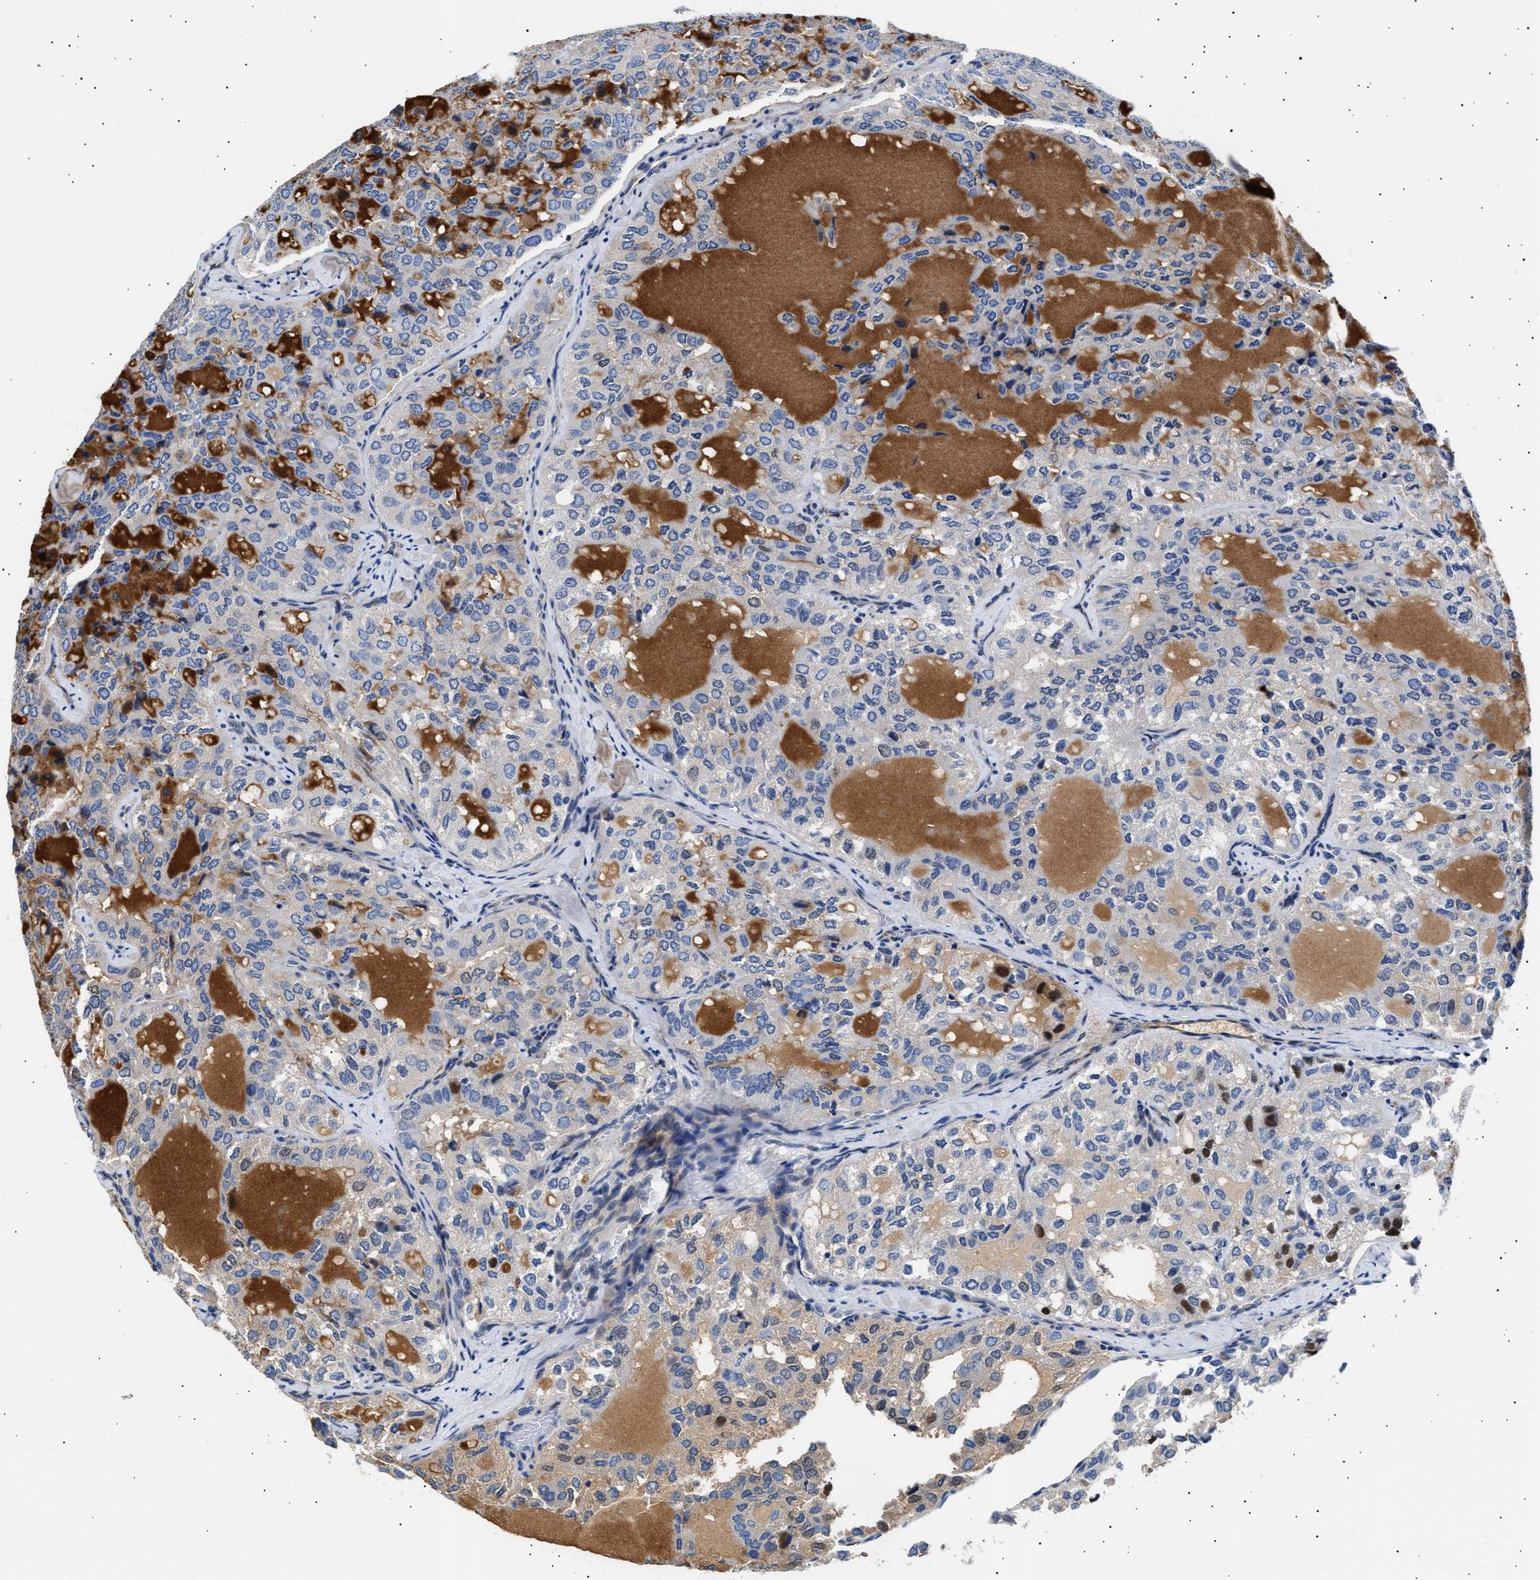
{"staining": {"intensity": "weak", "quantity": "<25%", "location": "cytoplasmic/membranous"}, "tissue": "thyroid cancer", "cell_type": "Tumor cells", "image_type": "cancer", "snomed": [{"axis": "morphology", "description": "Follicular adenoma carcinoma, NOS"}, {"axis": "topography", "description": "Thyroid gland"}], "caption": "Human thyroid cancer (follicular adenoma carcinoma) stained for a protein using immunohistochemistry demonstrates no staining in tumor cells.", "gene": "HEMGN", "patient": {"sex": "male", "age": 75}}